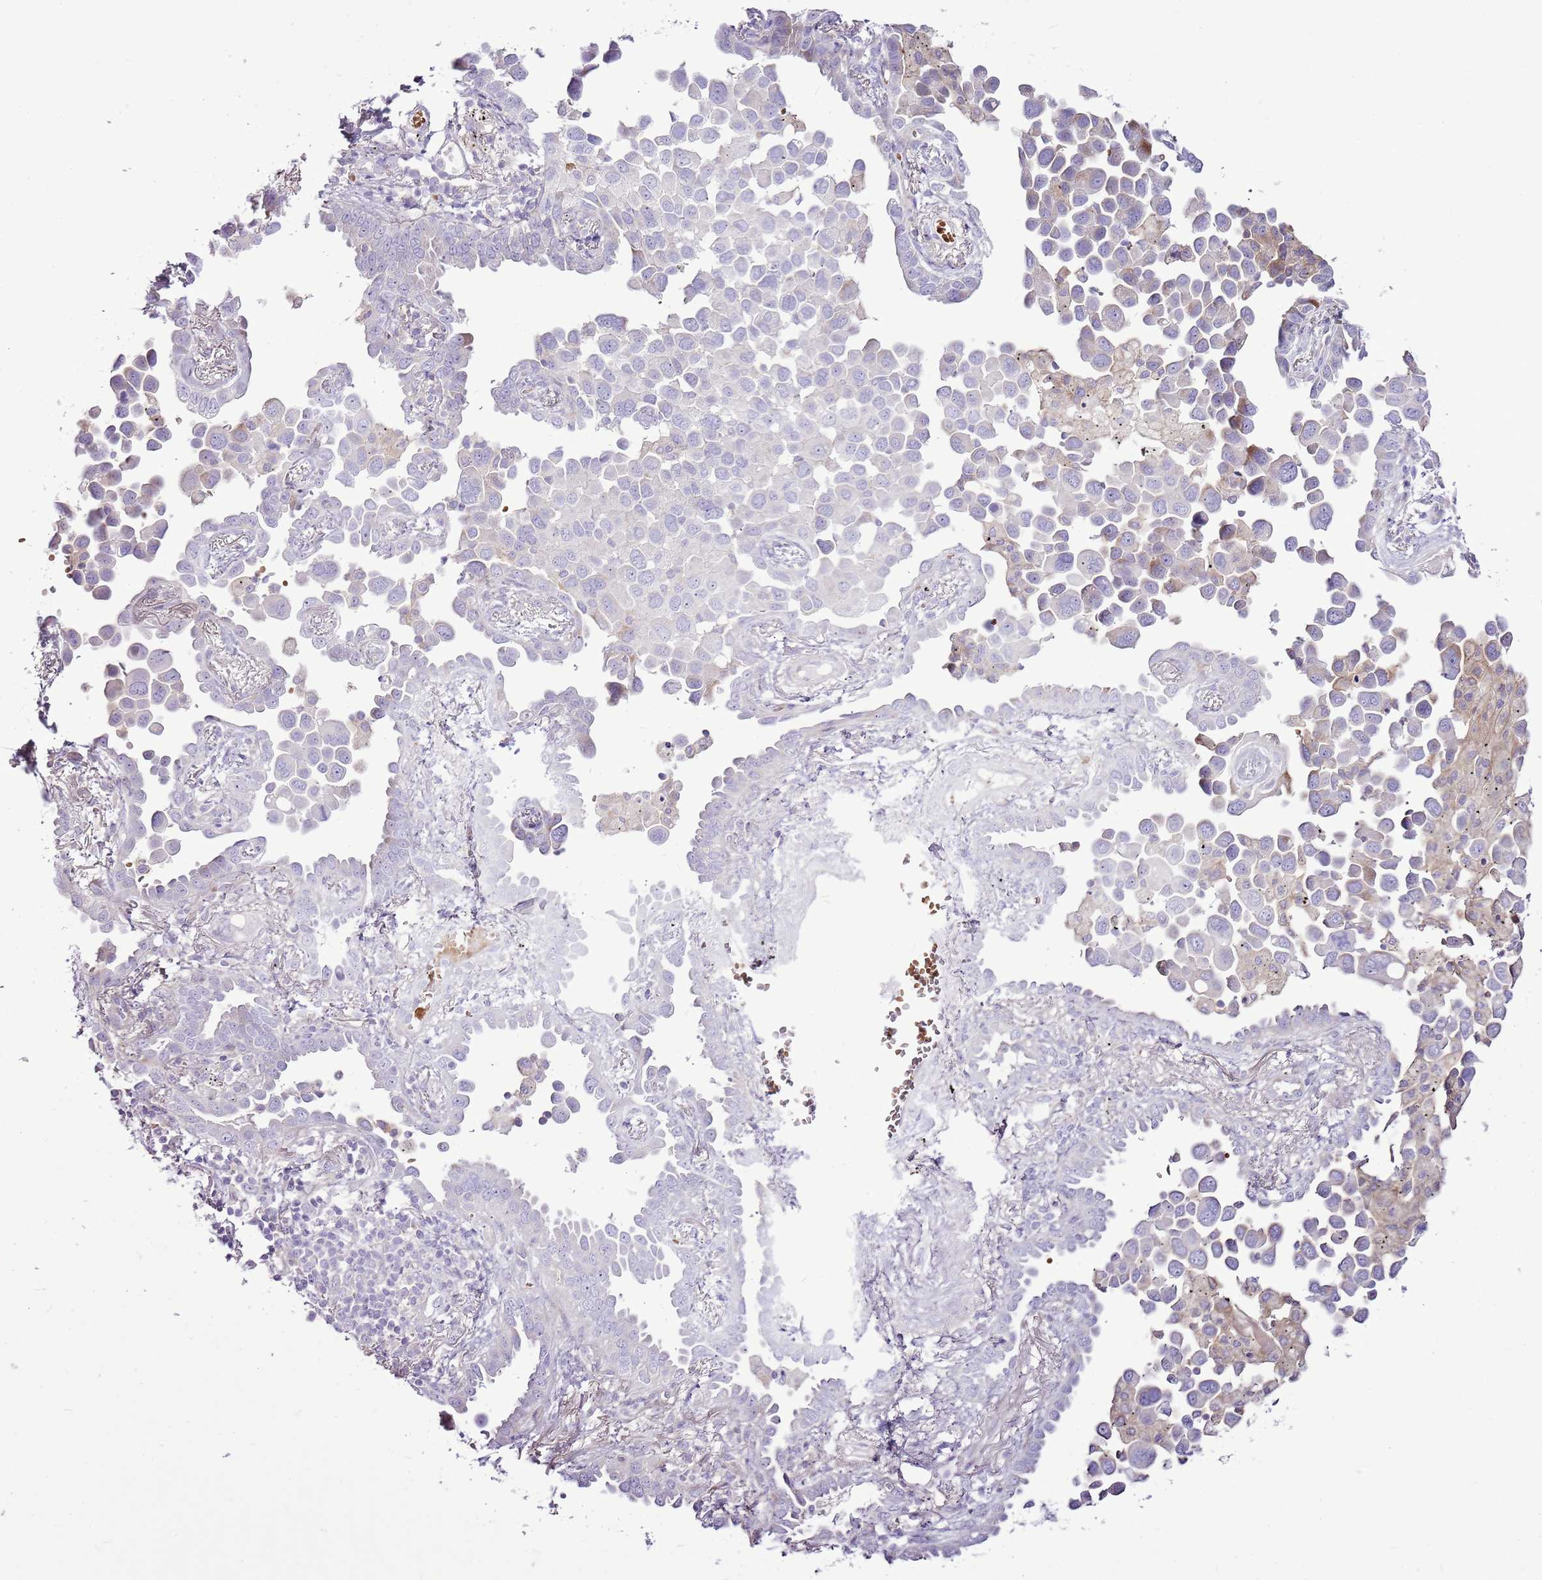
{"staining": {"intensity": "moderate", "quantity": "<25%", "location": "cytoplasmic/membranous"}, "tissue": "lung cancer", "cell_type": "Tumor cells", "image_type": "cancer", "snomed": [{"axis": "morphology", "description": "Adenocarcinoma, NOS"}, {"axis": "topography", "description": "Lung"}], "caption": "Moderate cytoplasmic/membranous staining for a protein is appreciated in about <25% of tumor cells of lung adenocarcinoma using immunohistochemistry.", "gene": "CHAC2", "patient": {"sex": "male", "age": 67}}